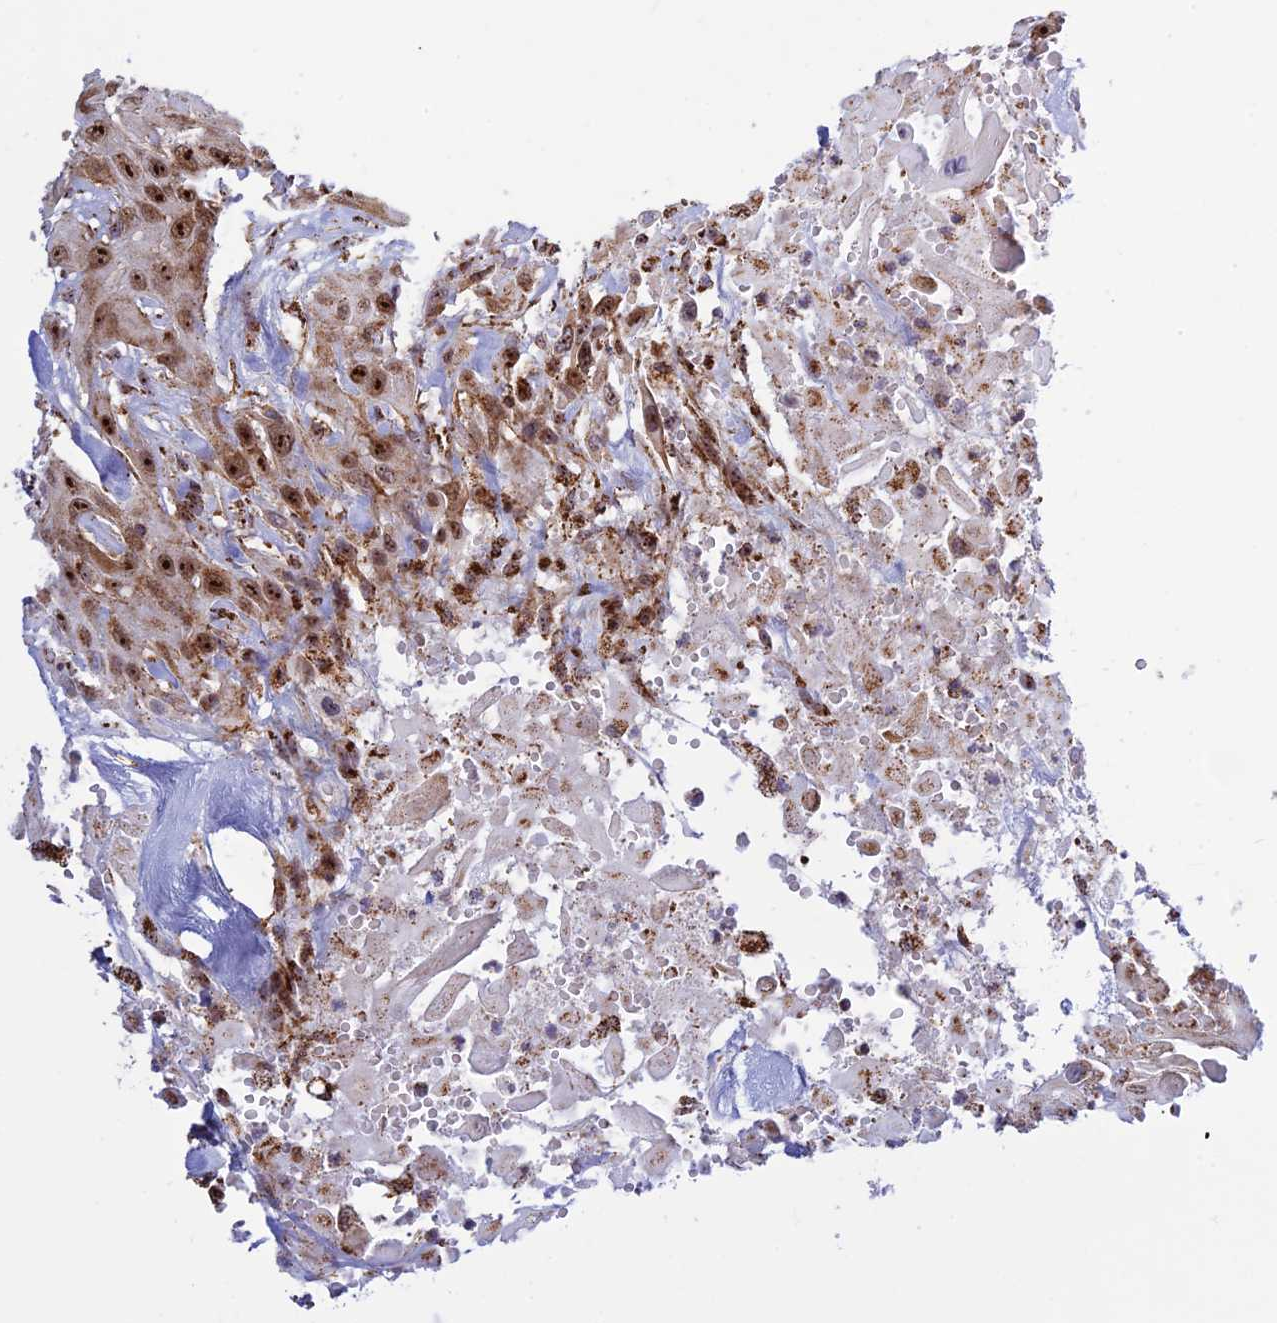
{"staining": {"intensity": "strong", "quantity": ">75%", "location": "nuclear"}, "tissue": "head and neck cancer", "cell_type": "Tumor cells", "image_type": "cancer", "snomed": [{"axis": "morphology", "description": "Squamous cell carcinoma, NOS"}, {"axis": "topography", "description": "Head-Neck"}], "caption": "DAB immunohistochemical staining of human head and neck cancer (squamous cell carcinoma) shows strong nuclear protein staining in approximately >75% of tumor cells.", "gene": "POLR1G", "patient": {"sex": "male", "age": 81}}